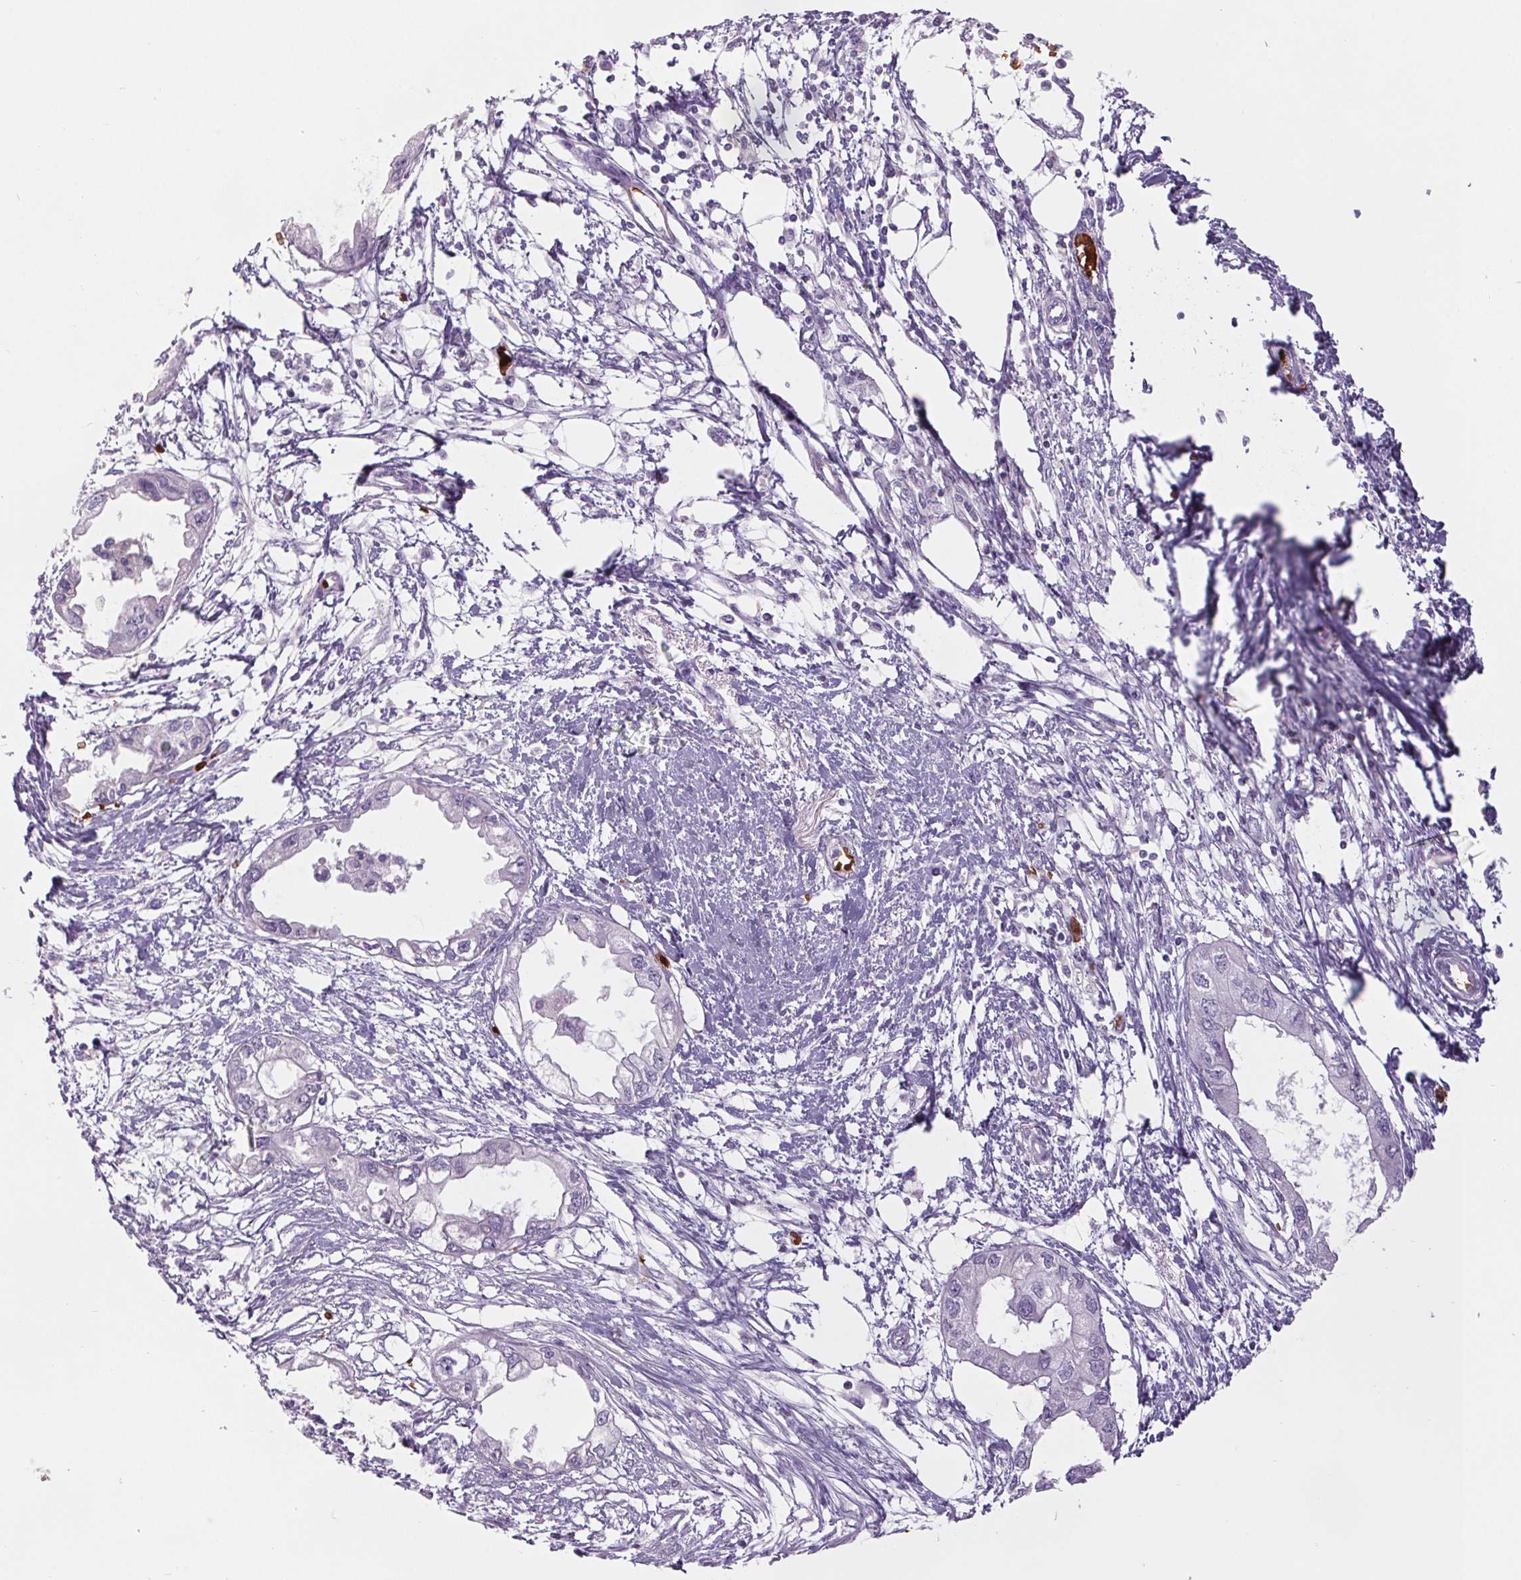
{"staining": {"intensity": "negative", "quantity": "none", "location": "none"}, "tissue": "endometrial cancer", "cell_type": "Tumor cells", "image_type": "cancer", "snomed": [{"axis": "morphology", "description": "Adenocarcinoma, NOS"}, {"axis": "morphology", "description": "Adenocarcinoma, metastatic, NOS"}, {"axis": "topography", "description": "Adipose tissue"}, {"axis": "topography", "description": "Endometrium"}], "caption": "IHC micrograph of neoplastic tissue: endometrial cancer (adenocarcinoma) stained with DAB (3,3'-diaminobenzidine) reveals no significant protein staining in tumor cells. (DAB (3,3'-diaminobenzidine) immunohistochemistry, high magnification).", "gene": "HBQ1", "patient": {"sex": "female", "age": 67}}